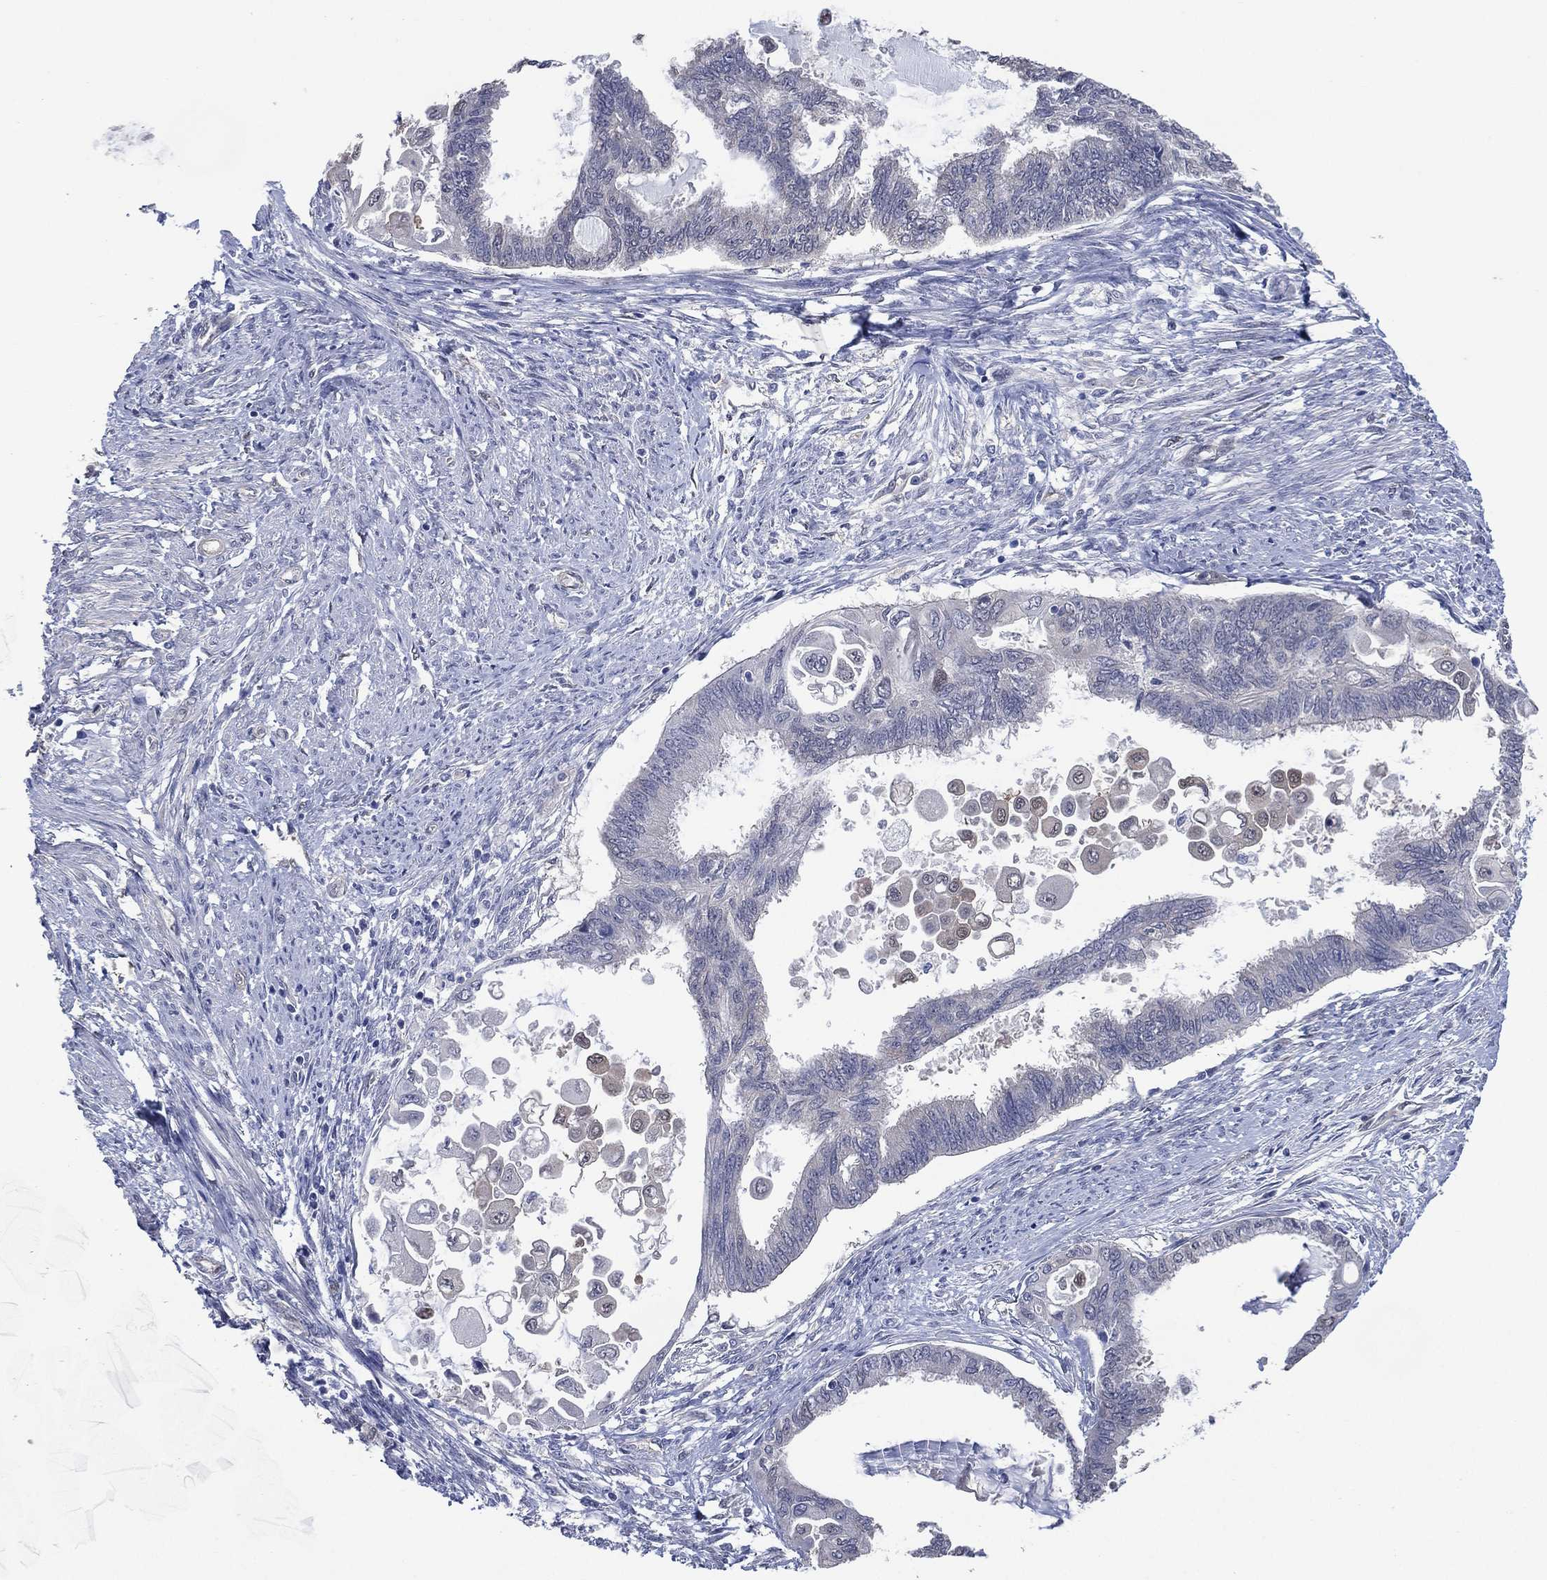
{"staining": {"intensity": "negative", "quantity": "none", "location": "none"}, "tissue": "endometrial cancer", "cell_type": "Tumor cells", "image_type": "cancer", "snomed": [{"axis": "morphology", "description": "Adenocarcinoma, NOS"}, {"axis": "topography", "description": "Endometrium"}], "caption": "Tumor cells show no significant staining in endometrial adenocarcinoma.", "gene": "AK1", "patient": {"sex": "female", "age": 86}}